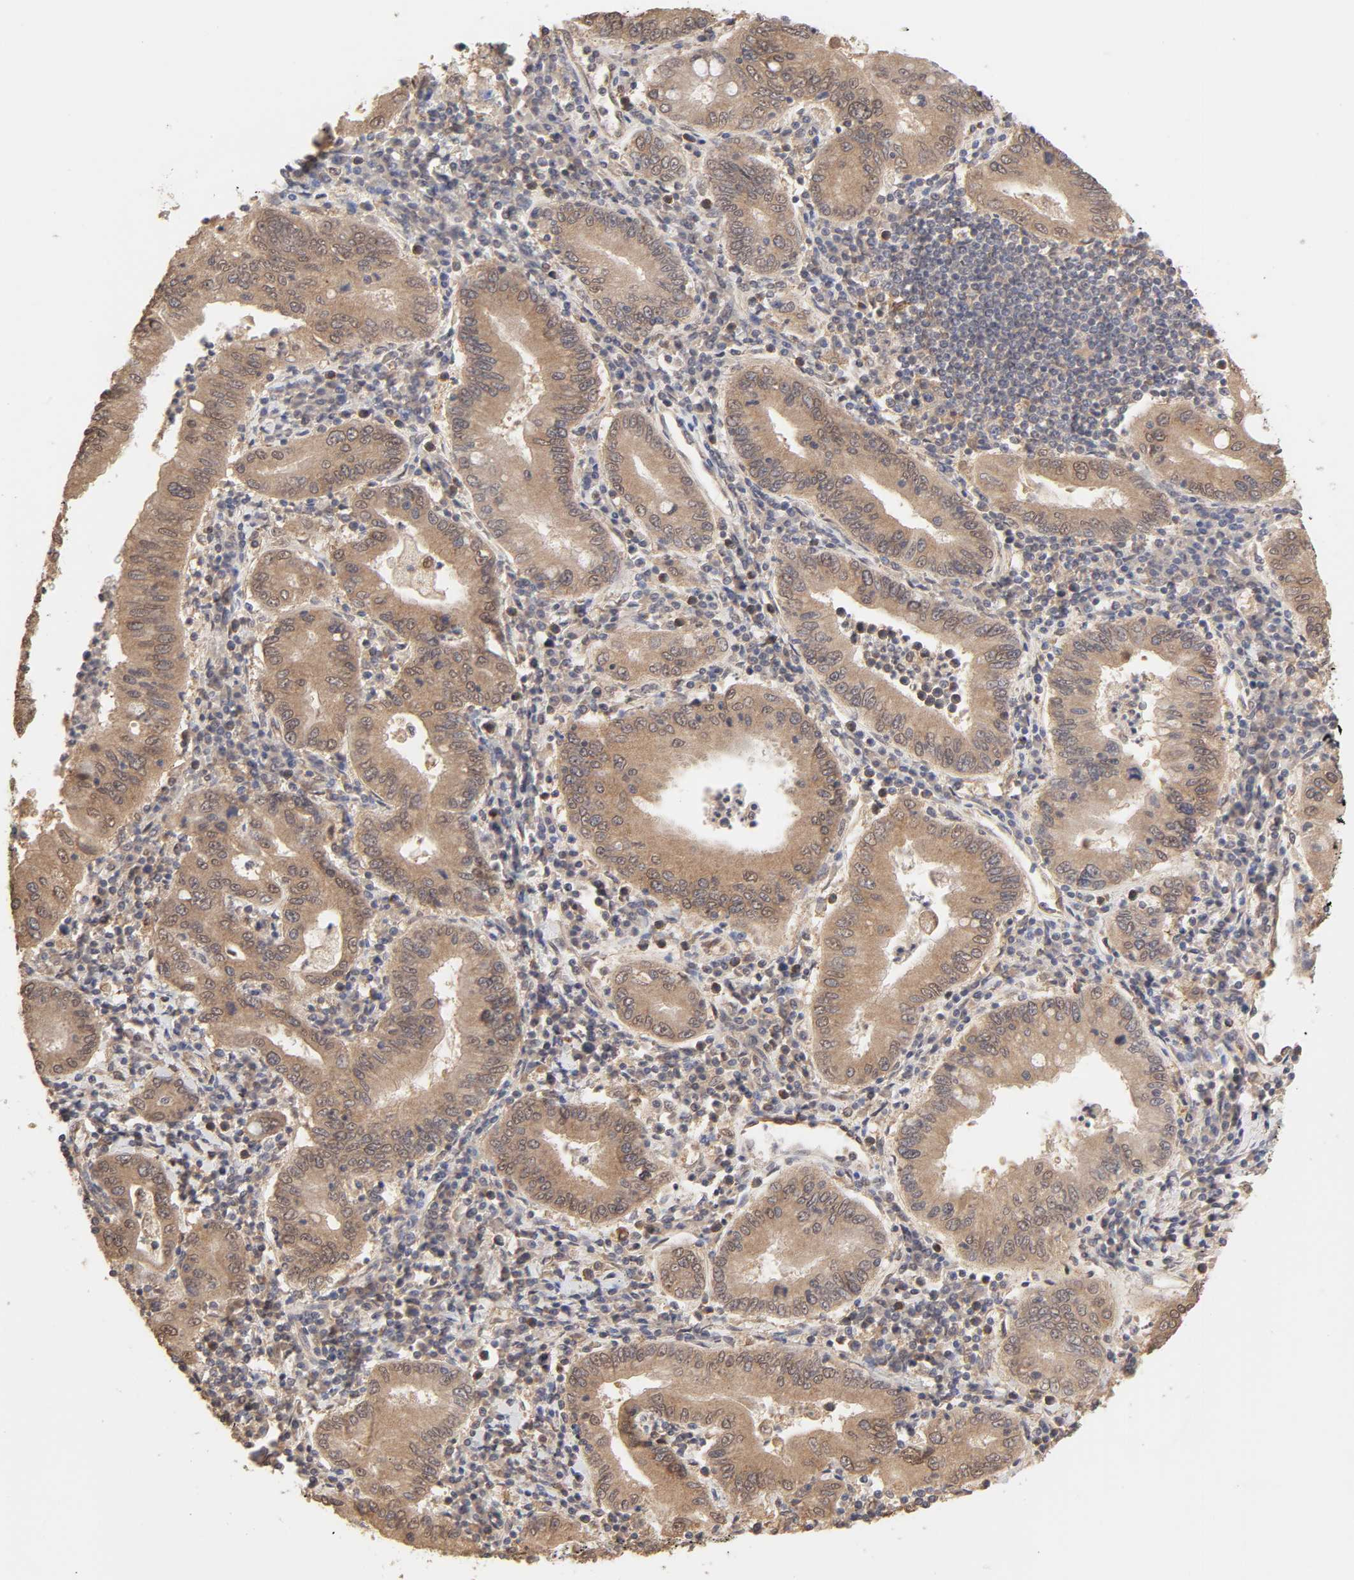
{"staining": {"intensity": "moderate", "quantity": ">75%", "location": "cytoplasmic/membranous"}, "tissue": "stomach cancer", "cell_type": "Tumor cells", "image_type": "cancer", "snomed": [{"axis": "morphology", "description": "Normal tissue, NOS"}, {"axis": "morphology", "description": "Adenocarcinoma, NOS"}, {"axis": "topography", "description": "Esophagus"}, {"axis": "topography", "description": "Stomach, upper"}, {"axis": "topography", "description": "Peripheral nerve tissue"}], "caption": "Approximately >75% of tumor cells in human stomach cancer (adenocarcinoma) demonstrate moderate cytoplasmic/membranous protein expression as visualized by brown immunohistochemical staining.", "gene": "MAPK1", "patient": {"sex": "male", "age": 62}}